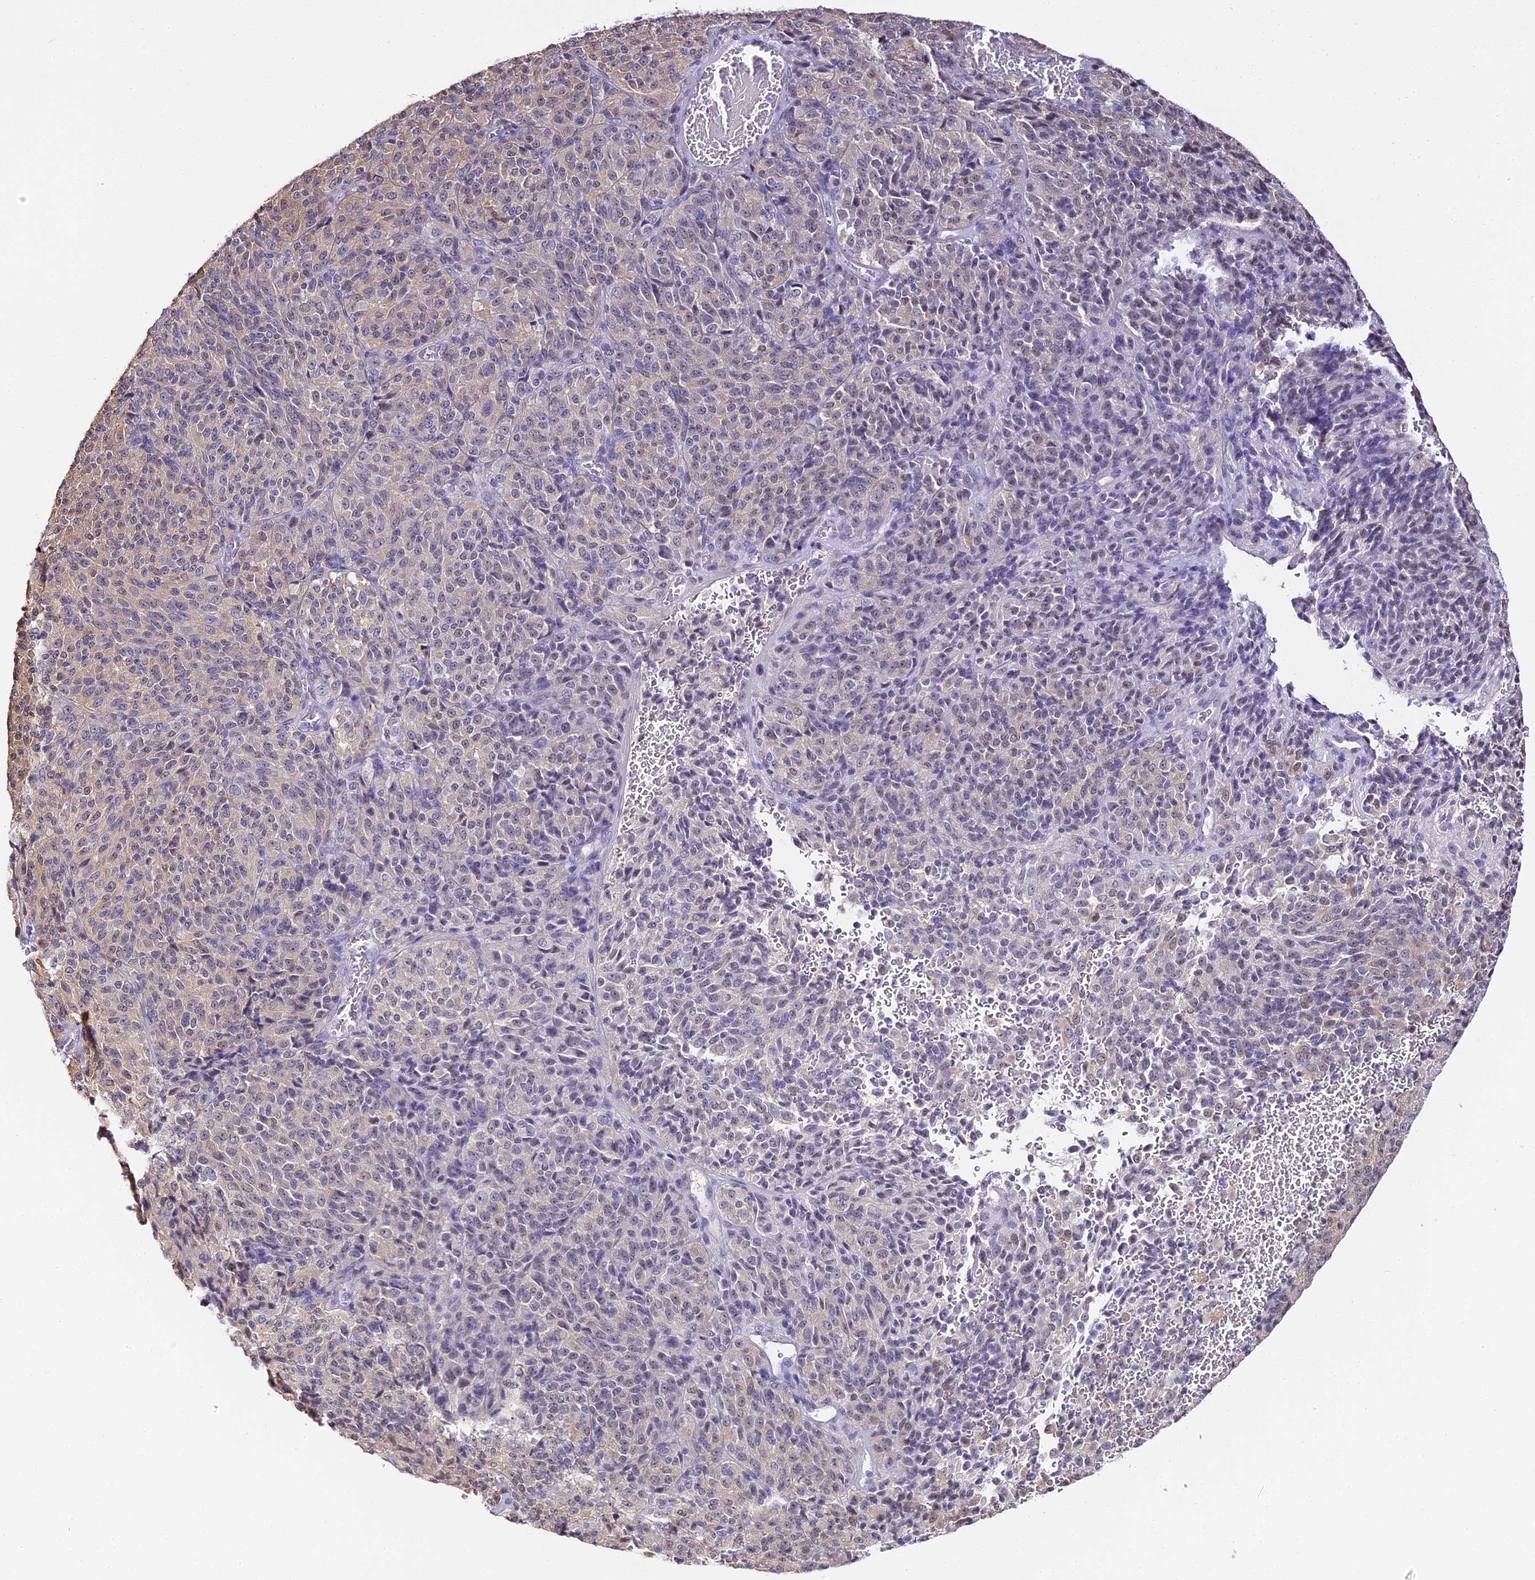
{"staining": {"intensity": "negative", "quantity": "none", "location": "none"}, "tissue": "melanoma", "cell_type": "Tumor cells", "image_type": "cancer", "snomed": [{"axis": "morphology", "description": "Malignant melanoma, Metastatic site"}, {"axis": "topography", "description": "Brain"}], "caption": "The micrograph displays no staining of tumor cells in melanoma.", "gene": "ABHD14A-ACY1", "patient": {"sex": "female", "age": 56}}